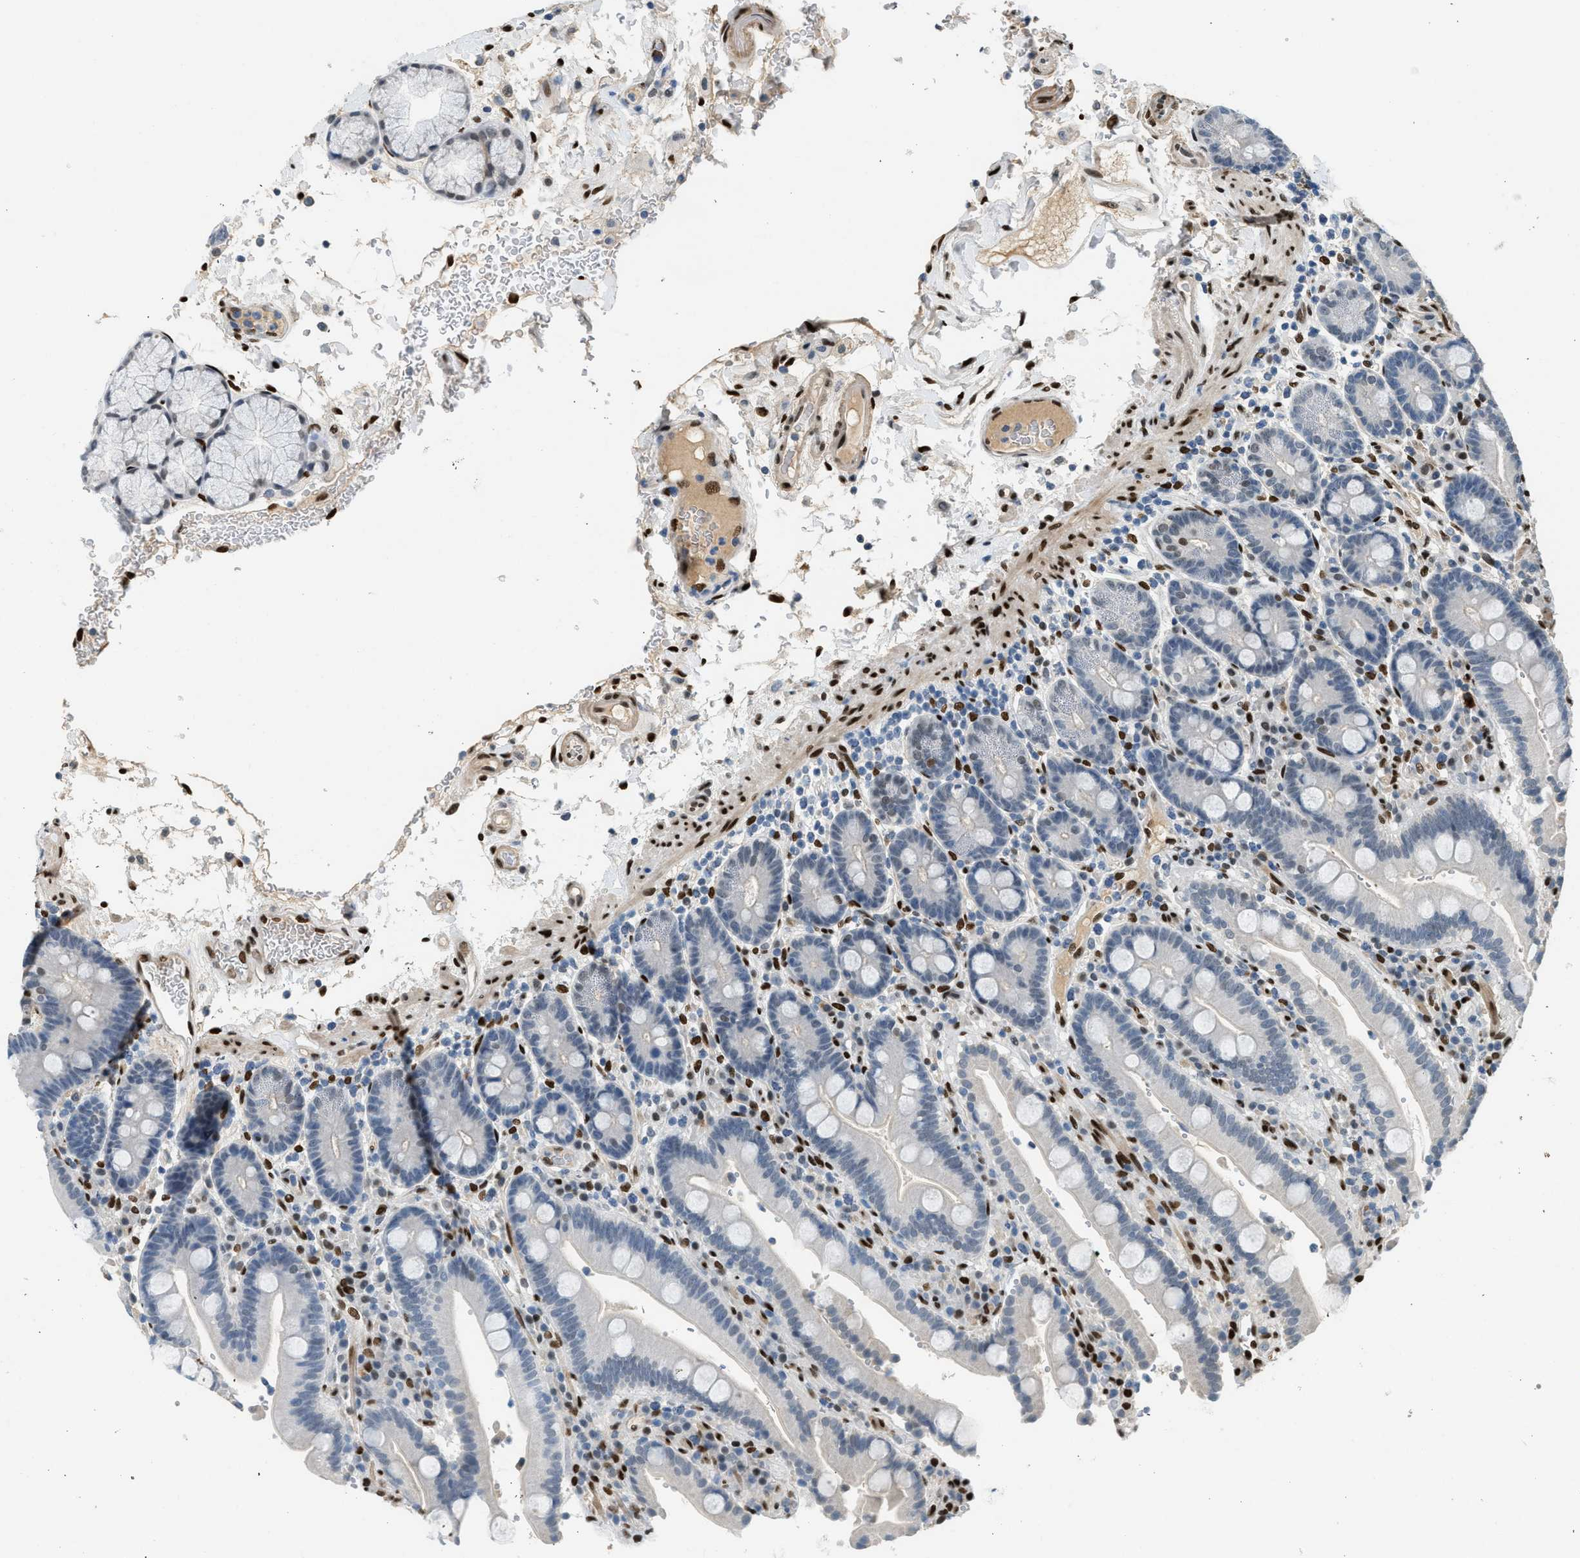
{"staining": {"intensity": "negative", "quantity": "none", "location": "none"}, "tissue": "duodenum", "cell_type": "Glandular cells", "image_type": "normal", "snomed": [{"axis": "morphology", "description": "Normal tissue, NOS"}, {"axis": "topography", "description": "Small intestine, NOS"}], "caption": "This is an immunohistochemistry micrograph of unremarkable human duodenum. There is no expression in glandular cells.", "gene": "ZBTB20", "patient": {"sex": "female", "age": 71}}